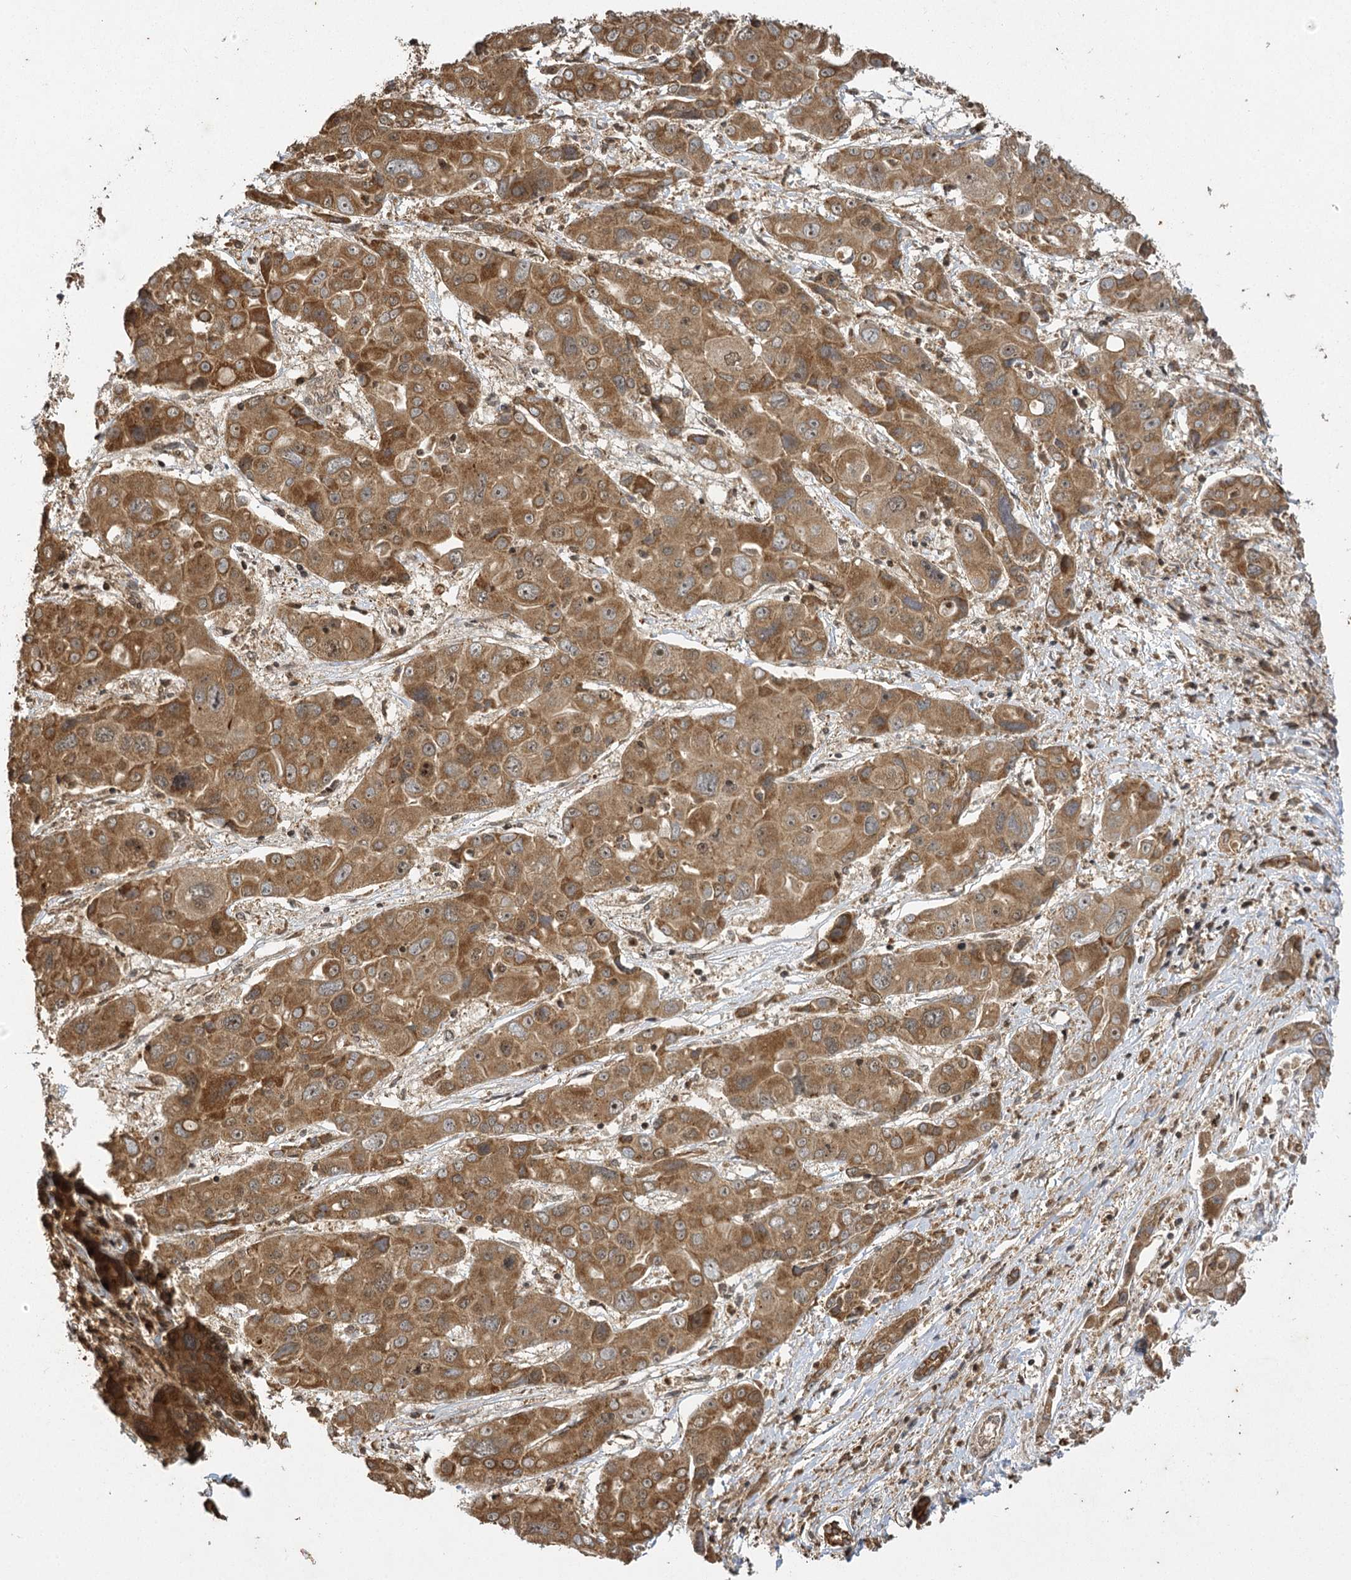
{"staining": {"intensity": "moderate", "quantity": ">75%", "location": "cytoplasmic/membranous,nuclear"}, "tissue": "liver cancer", "cell_type": "Tumor cells", "image_type": "cancer", "snomed": [{"axis": "morphology", "description": "Cholangiocarcinoma"}, {"axis": "topography", "description": "Liver"}], "caption": "Tumor cells show medium levels of moderate cytoplasmic/membranous and nuclear staining in approximately >75% of cells in liver cholangiocarcinoma.", "gene": "IL11RA", "patient": {"sex": "male", "age": 67}}